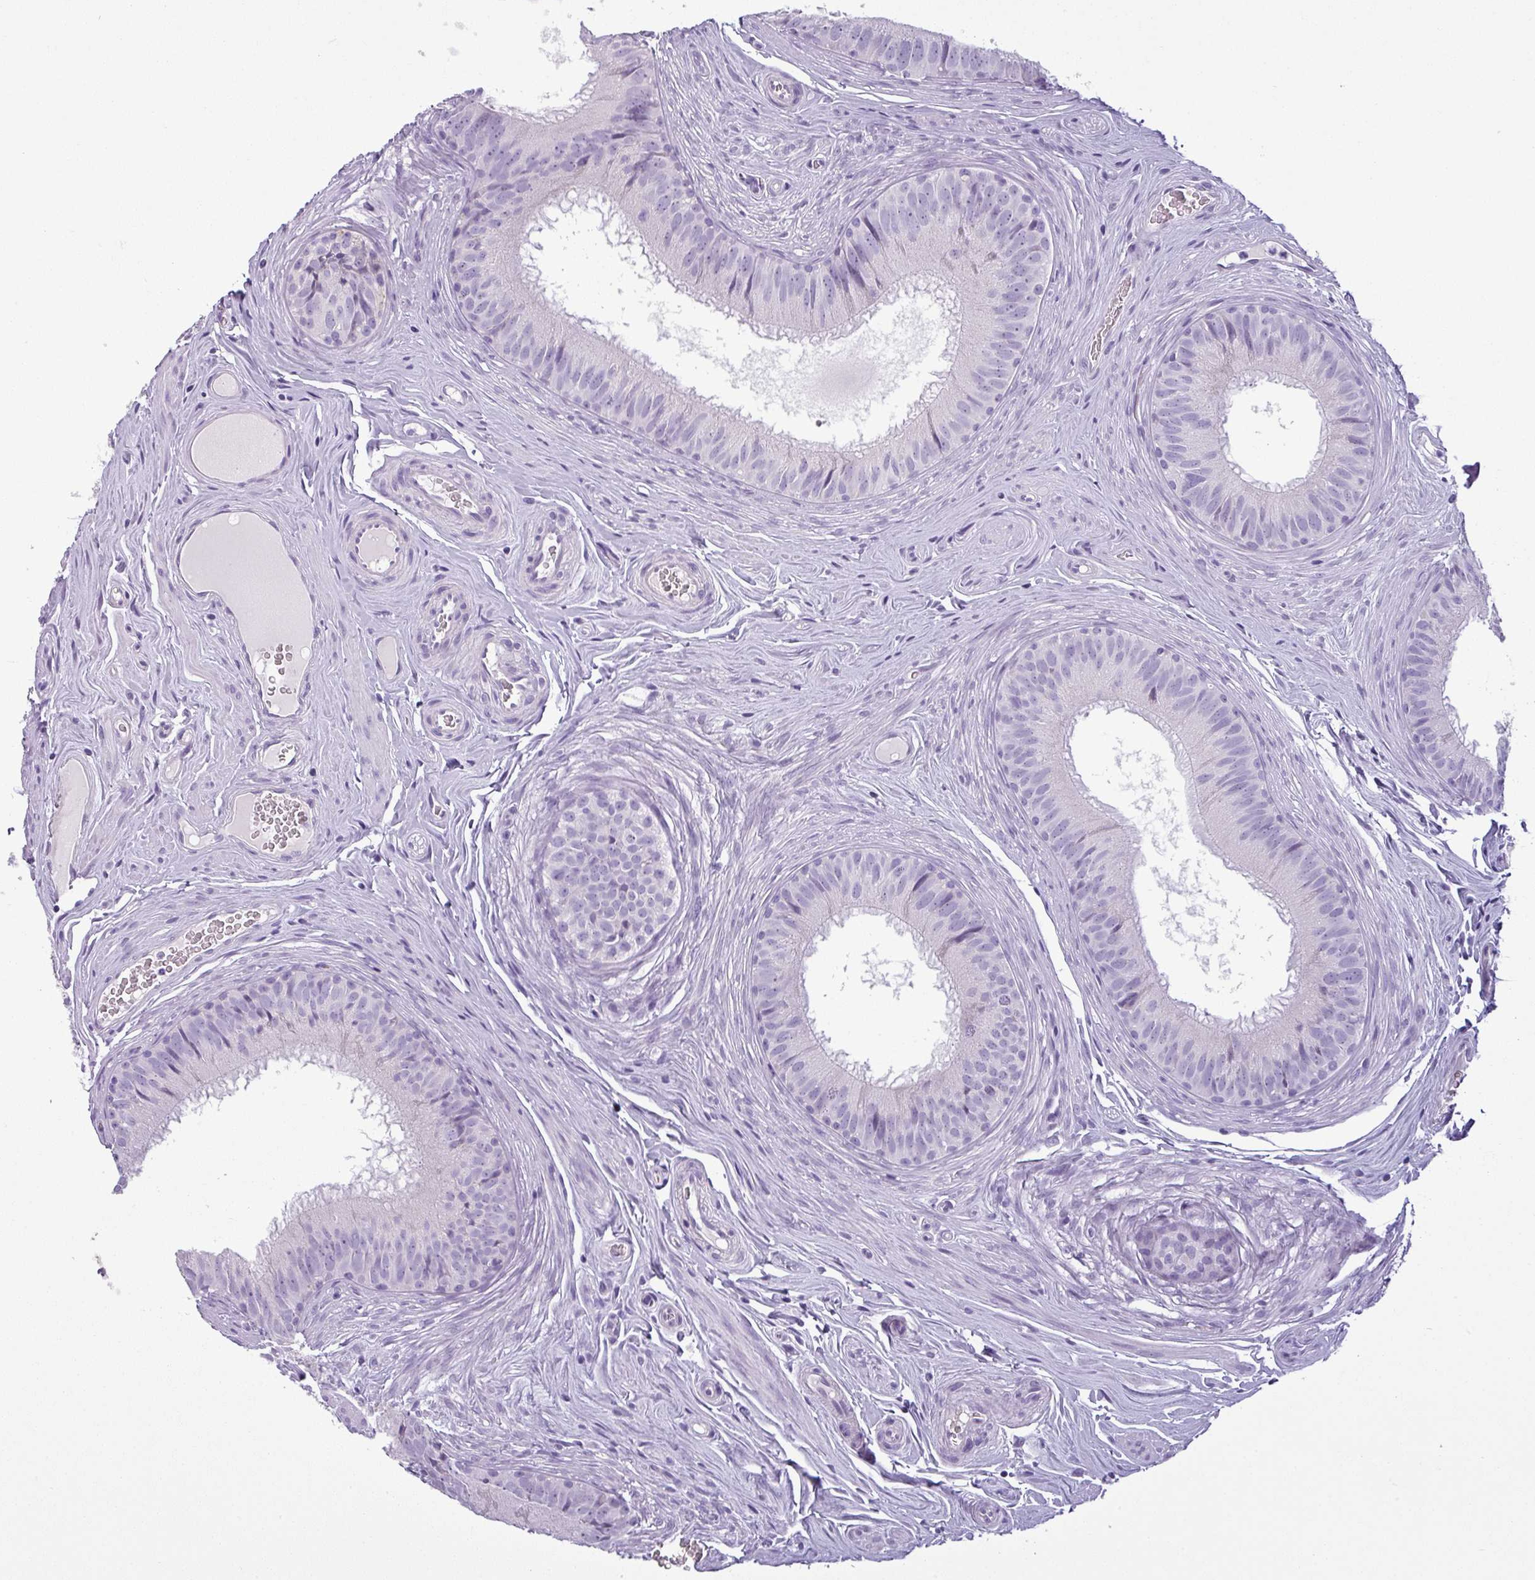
{"staining": {"intensity": "negative", "quantity": "none", "location": "none"}, "tissue": "epididymis", "cell_type": "Glandular cells", "image_type": "normal", "snomed": [{"axis": "morphology", "description": "Normal tissue, NOS"}, {"axis": "topography", "description": "Epididymis, spermatic cord, NOS"}], "caption": "Glandular cells are negative for protein expression in benign human epididymis. (DAB immunohistochemistry, high magnification).", "gene": "CDH16", "patient": {"sex": "male", "age": 25}}